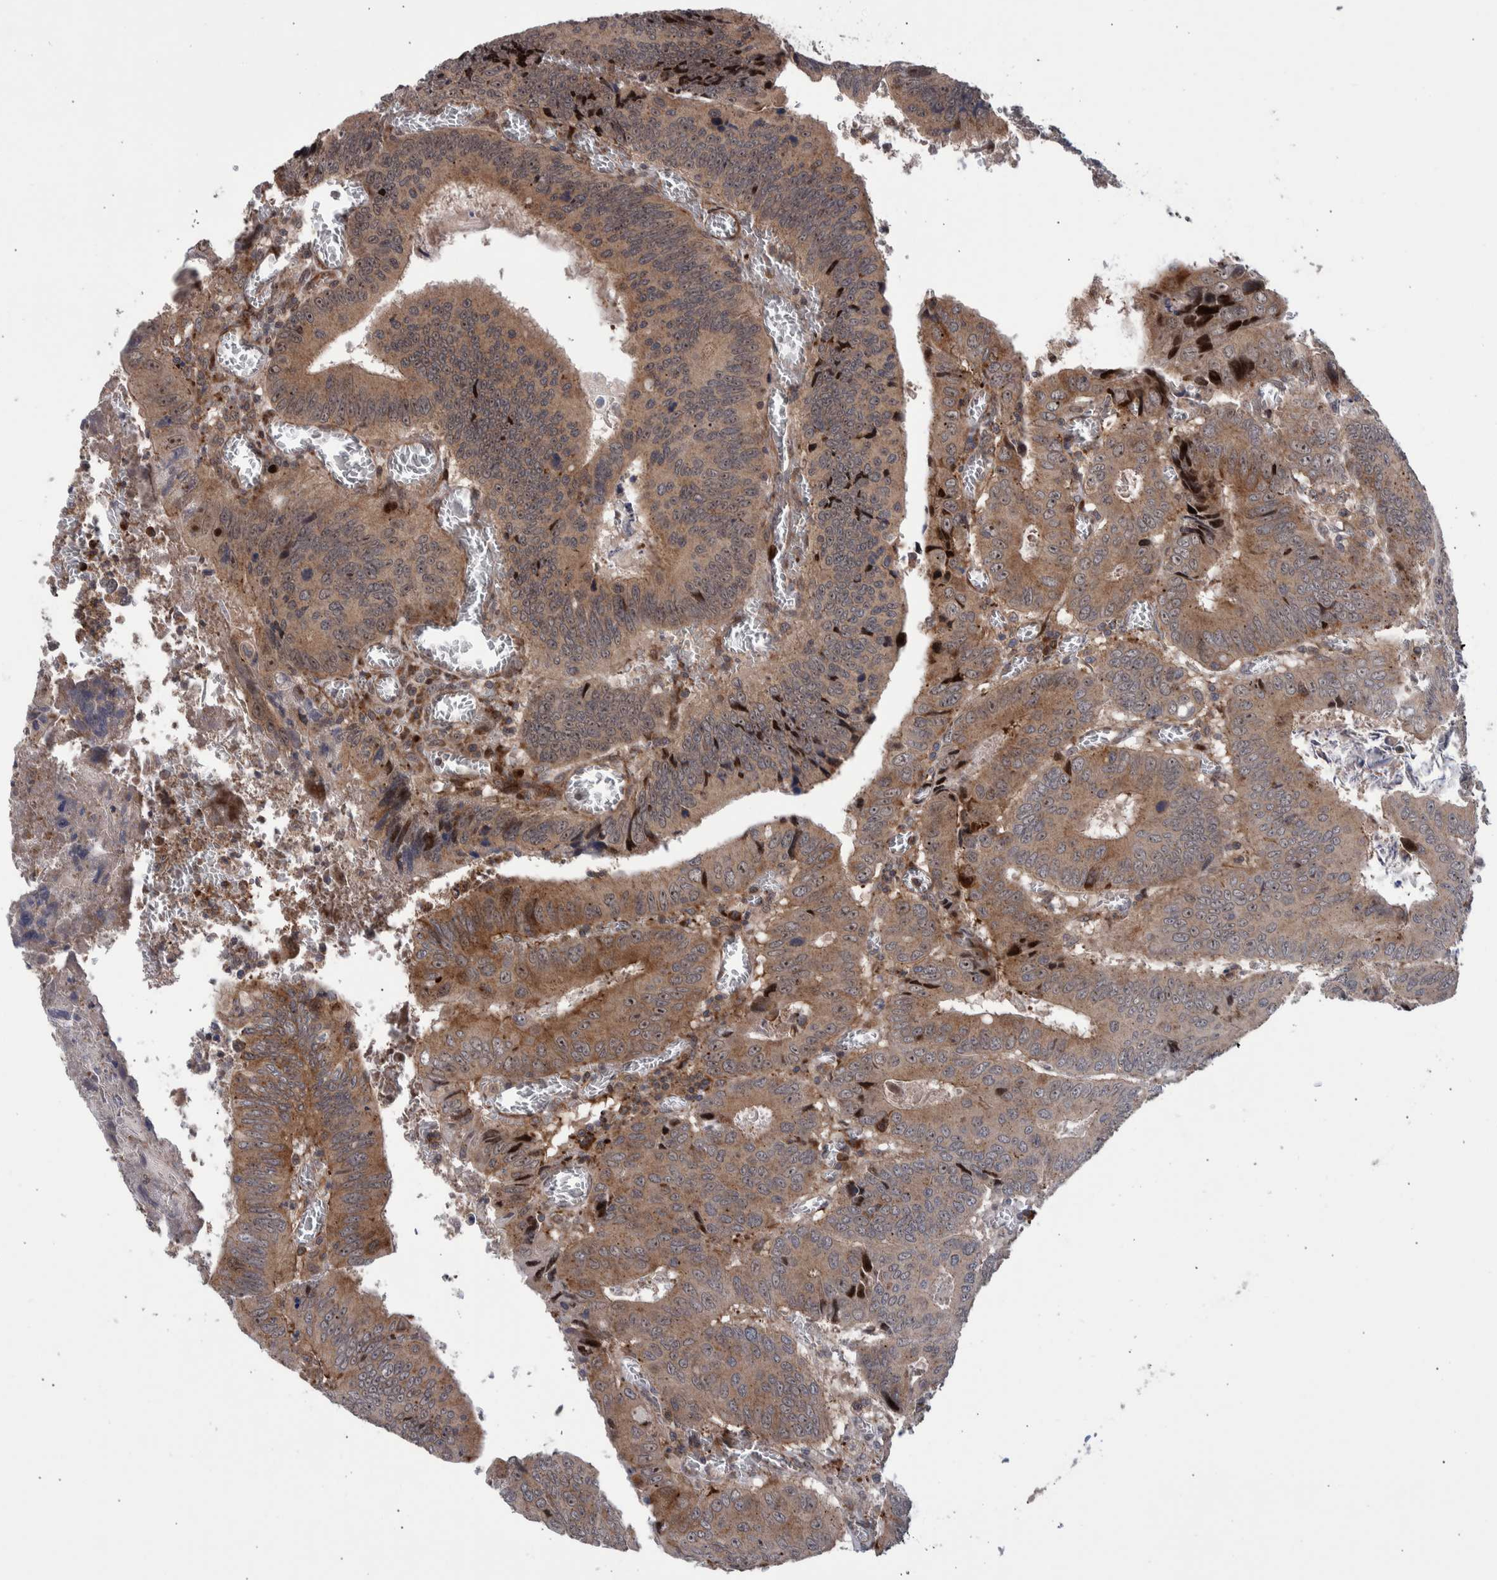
{"staining": {"intensity": "moderate", "quantity": ">75%", "location": "cytoplasmic/membranous,nuclear"}, "tissue": "colorectal cancer", "cell_type": "Tumor cells", "image_type": "cancer", "snomed": [{"axis": "morphology", "description": "Inflammation, NOS"}, {"axis": "morphology", "description": "Adenocarcinoma, NOS"}, {"axis": "topography", "description": "Colon"}], "caption": "Immunohistochemical staining of human colorectal cancer (adenocarcinoma) exhibits medium levels of moderate cytoplasmic/membranous and nuclear staining in about >75% of tumor cells.", "gene": "SHISA6", "patient": {"sex": "male", "age": 72}}